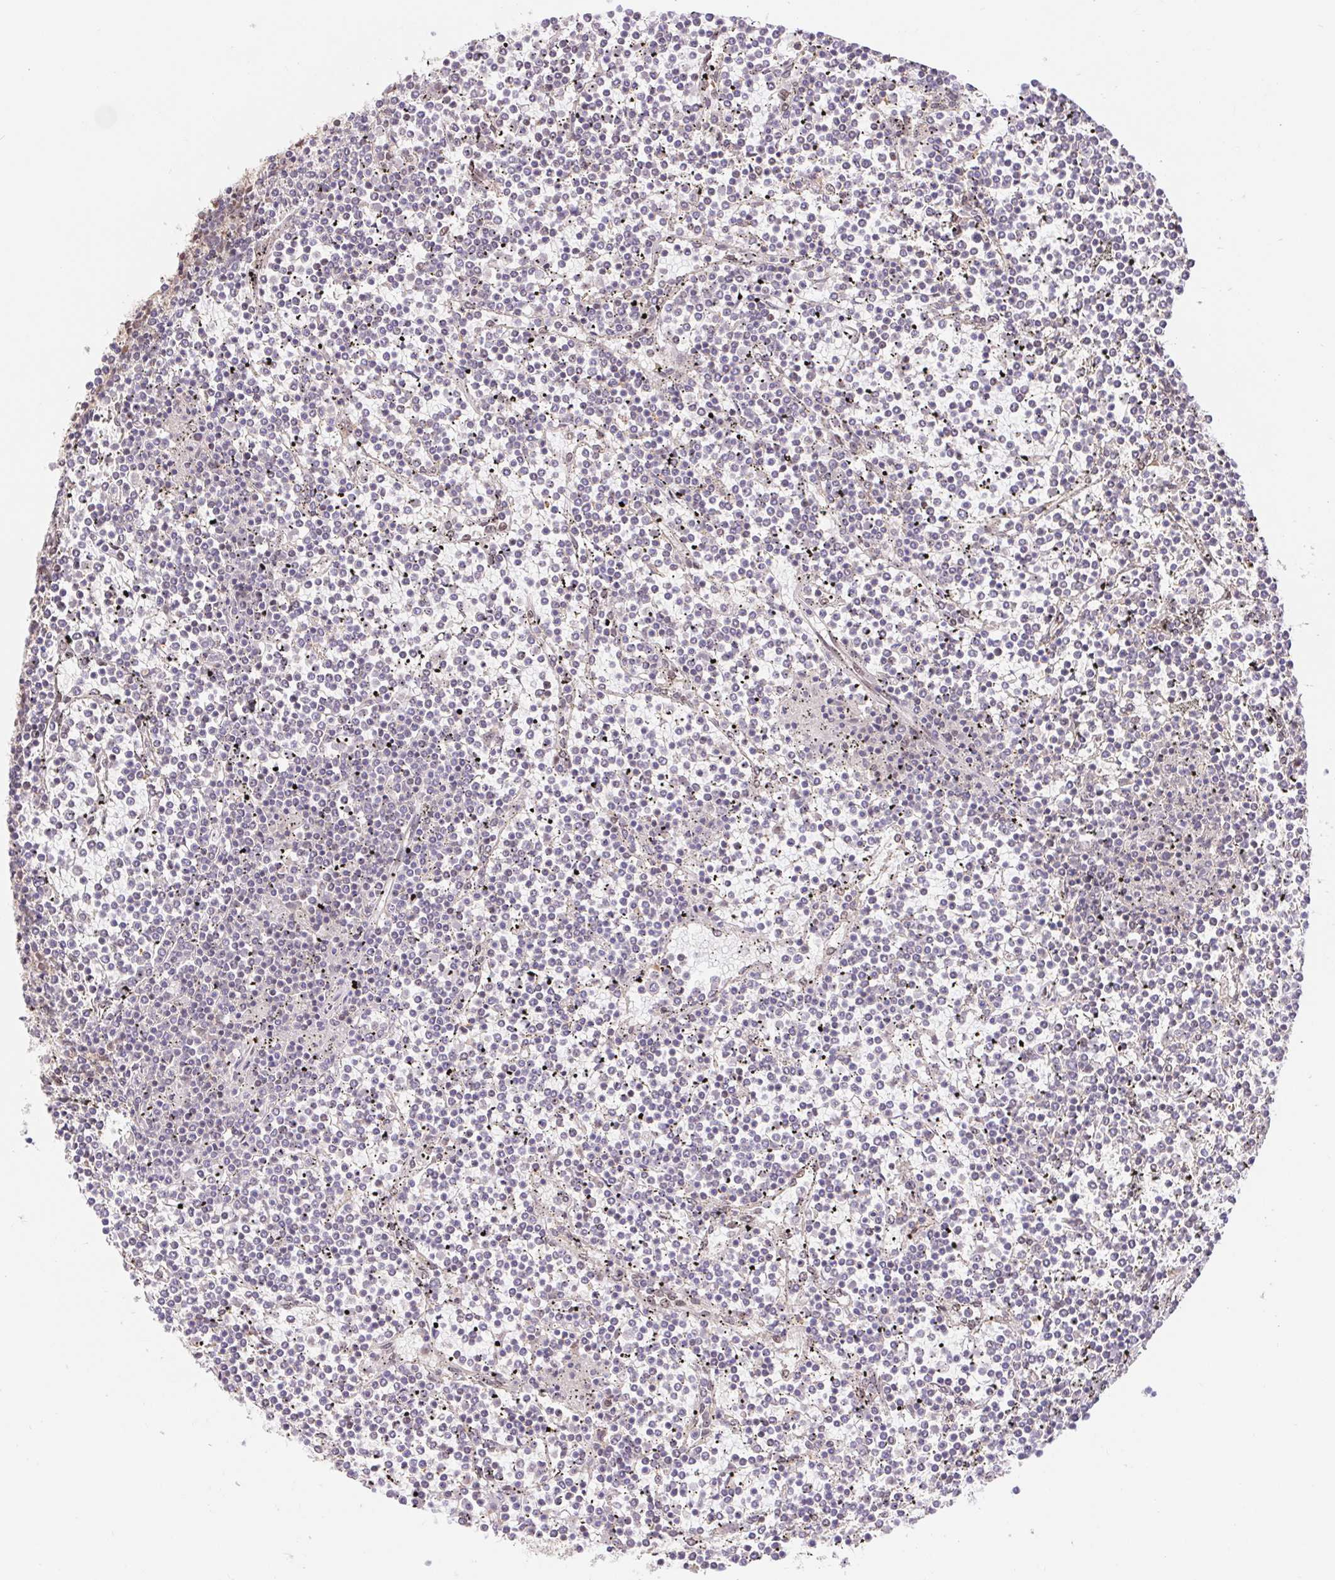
{"staining": {"intensity": "negative", "quantity": "none", "location": "none"}, "tissue": "lymphoma", "cell_type": "Tumor cells", "image_type": "cancer", "snomed": [{"axis": "morphology", "description": "Malignant lymphoma, non-Hodgkin's type, Low grade"}, {"axis": "topography", "description": "Spleen"}], "caption": "Immunohistochemical staining of lymphoma demonstrates no significant expression in tumor cells.", "gene": "CAND1", "patient": {"sex": "female", "age": 19}}